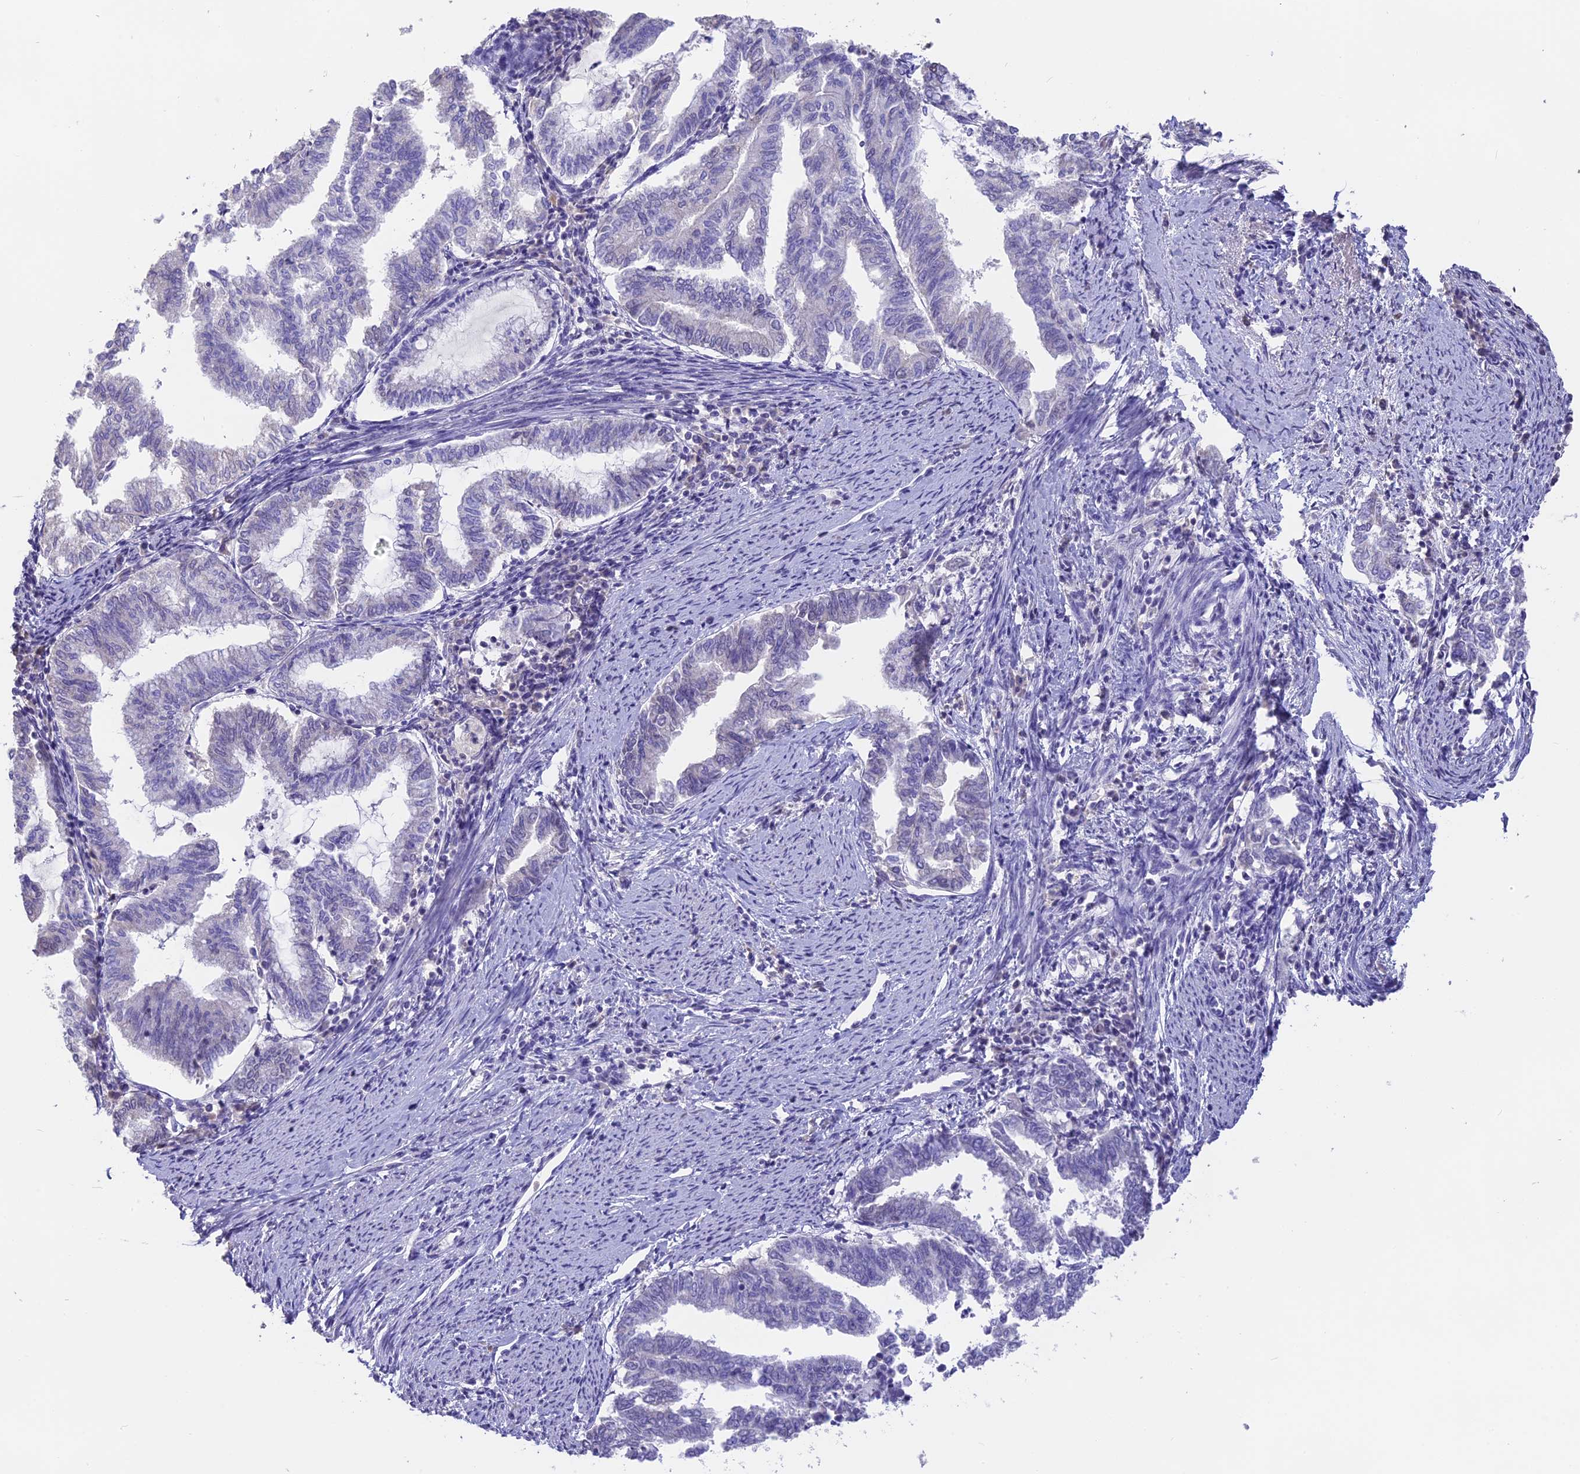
{"staining": {"intensity": "negative", "quantity": "none", "location": "none"}, "tissue": "endometrial cancer", "cell_type": "Tumor cells", "image_type": "cancer", "snomed": [{"axis": "morphology", "description": "Adenocarcinoma, NOS"}, {"axis": "topography", "description": "Endometrium"}], "caption": "A photomicrograph of human endometrial cancer (adenocarcinoma) is negative for staining in tumor cells.", "gene": "SETD2", "patient": {"sex": "female", "age": 79}}